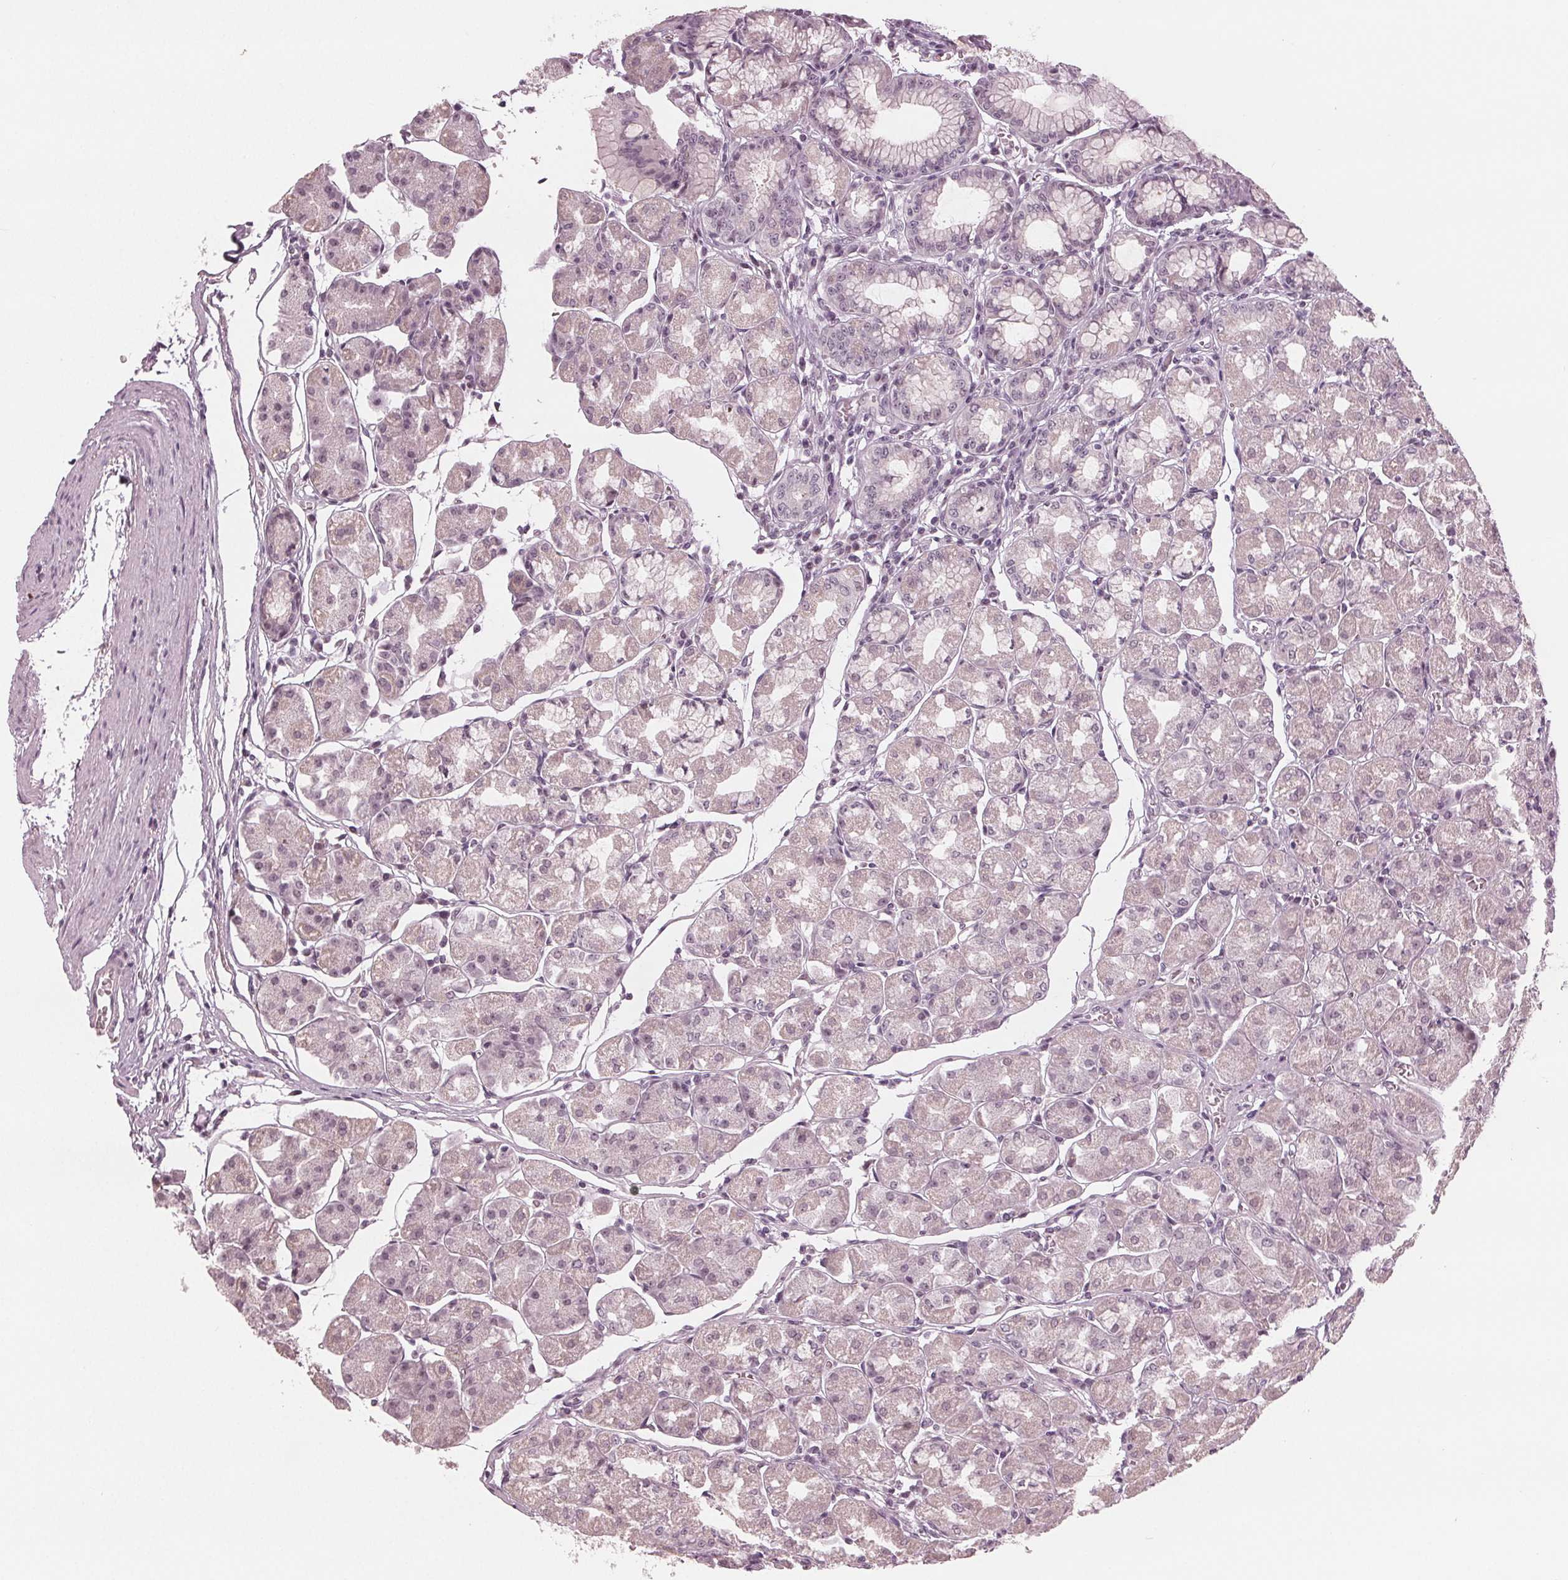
{"staining": {"intensity": "negative", "quantity": "none", "location": "none"}, "tissue": "stomach", "cell_type": "Glandular cells", "image_type": "normal", "snomed": [{"axis": "morphology", "description": "Normal tissue, NOS"}, {"axis": "topography", "description": "Stomach"}], "caption": "The histopathology image exhibits no significant staining in glandular cells of stomach.", "gene": "ADPRHL1", "patient": {"sex": "male", "age": 55}}